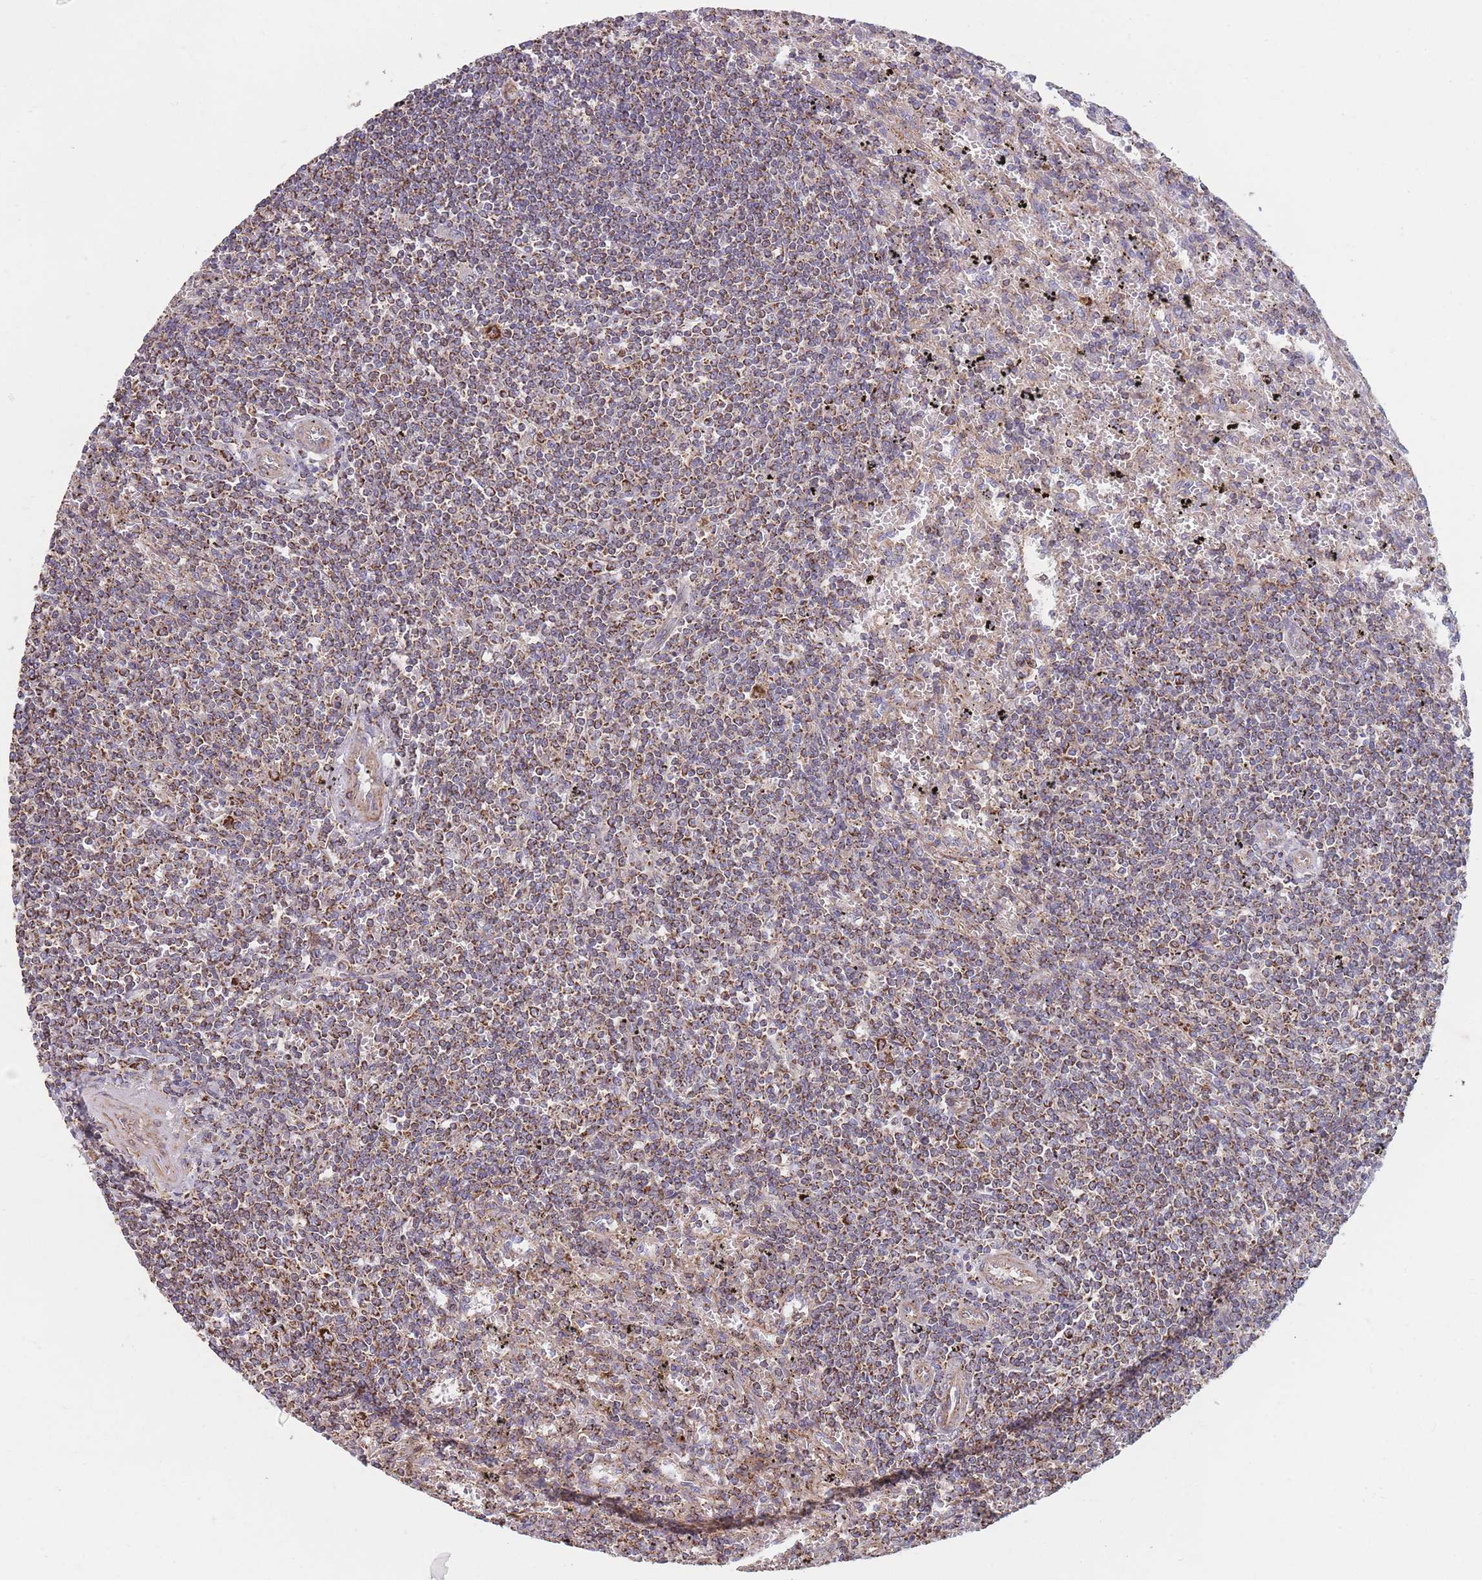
{"staining": {"intensity": "moderate", "quantity": ">75%", "location": "cytoplasmic/membranous"}, "tissue": "lymphoma", "cell_type": "Tumor cells", "image_type": "cancer", "snomed": [{"axis": "morphology", "description": "Malignant lymphoma, non-Hodgkin's type, Low grade"}, {"axis": "topography", "description": "Spleen"}], "caption": "This is an image of immunohistochemistry (IHC) staining of lymphoma, which shows moderate staining in the cytoplasmic/membranous of tumor cells.", "gene": "KIF16B", "patient": {"sex": "male", "age": 76}}